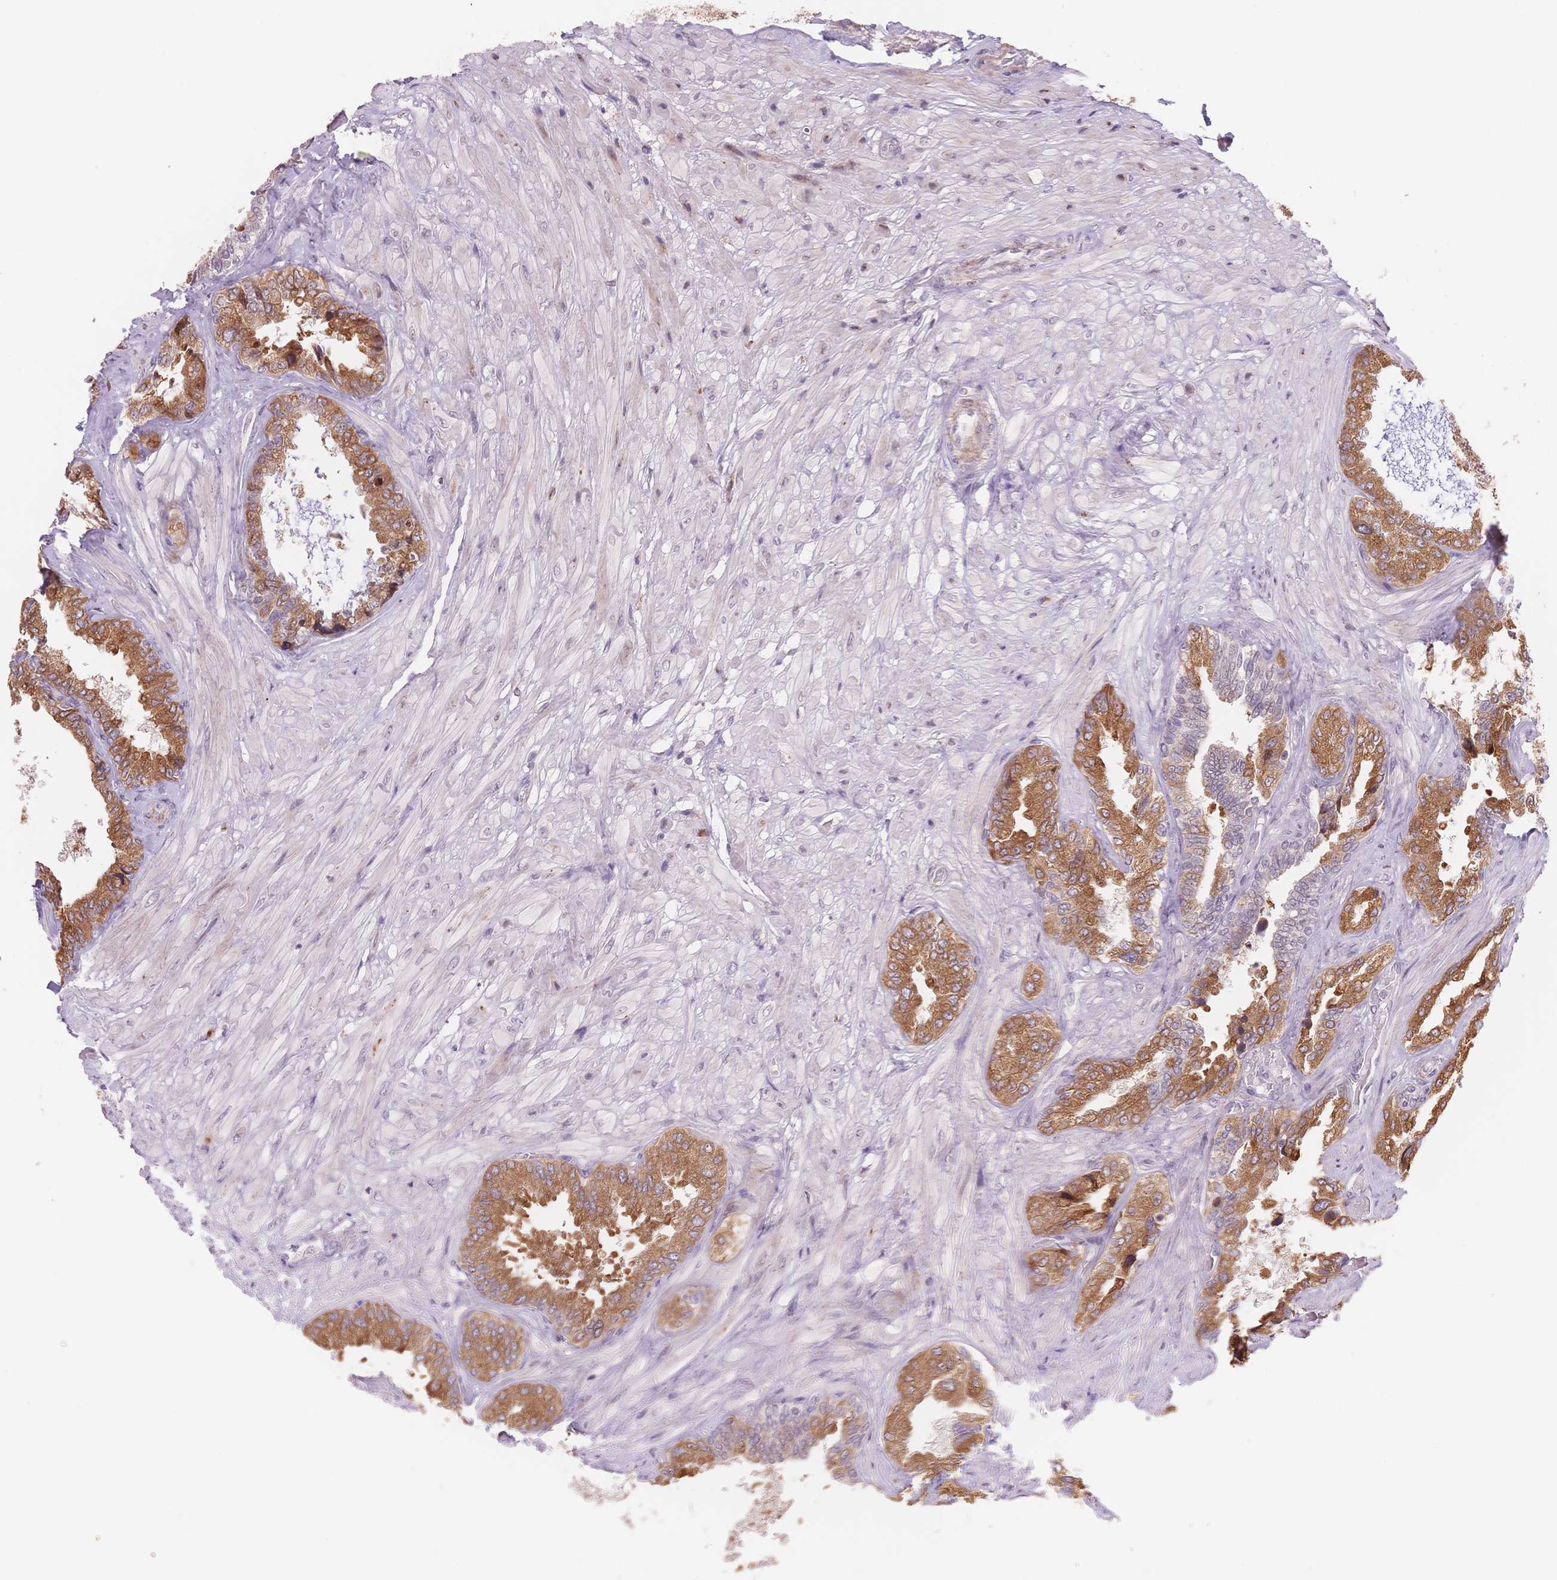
{"staining": {"intensity": "moderate", "quantity": ">75%", "location": "cytoplasmic/membranous"}, "tissue": "seminal vesicle", "cell_type": "Glandular cells", "image_type": "normal", "snomed": [{"axis": "morphology", "description": "Normal tissue, NOS"}, {"axis": "topography", "description": "Seminal veicle"}], "caption": "Moderate cytoplasmic/membranous protein positivity is present in approximately >75% of glandular cells in seminal vesicle. (DAB IHC, brown staining for protein, blue staining for nuclei).", "gene": "STK39", "patient": {"sex": "male", "age": 68}}